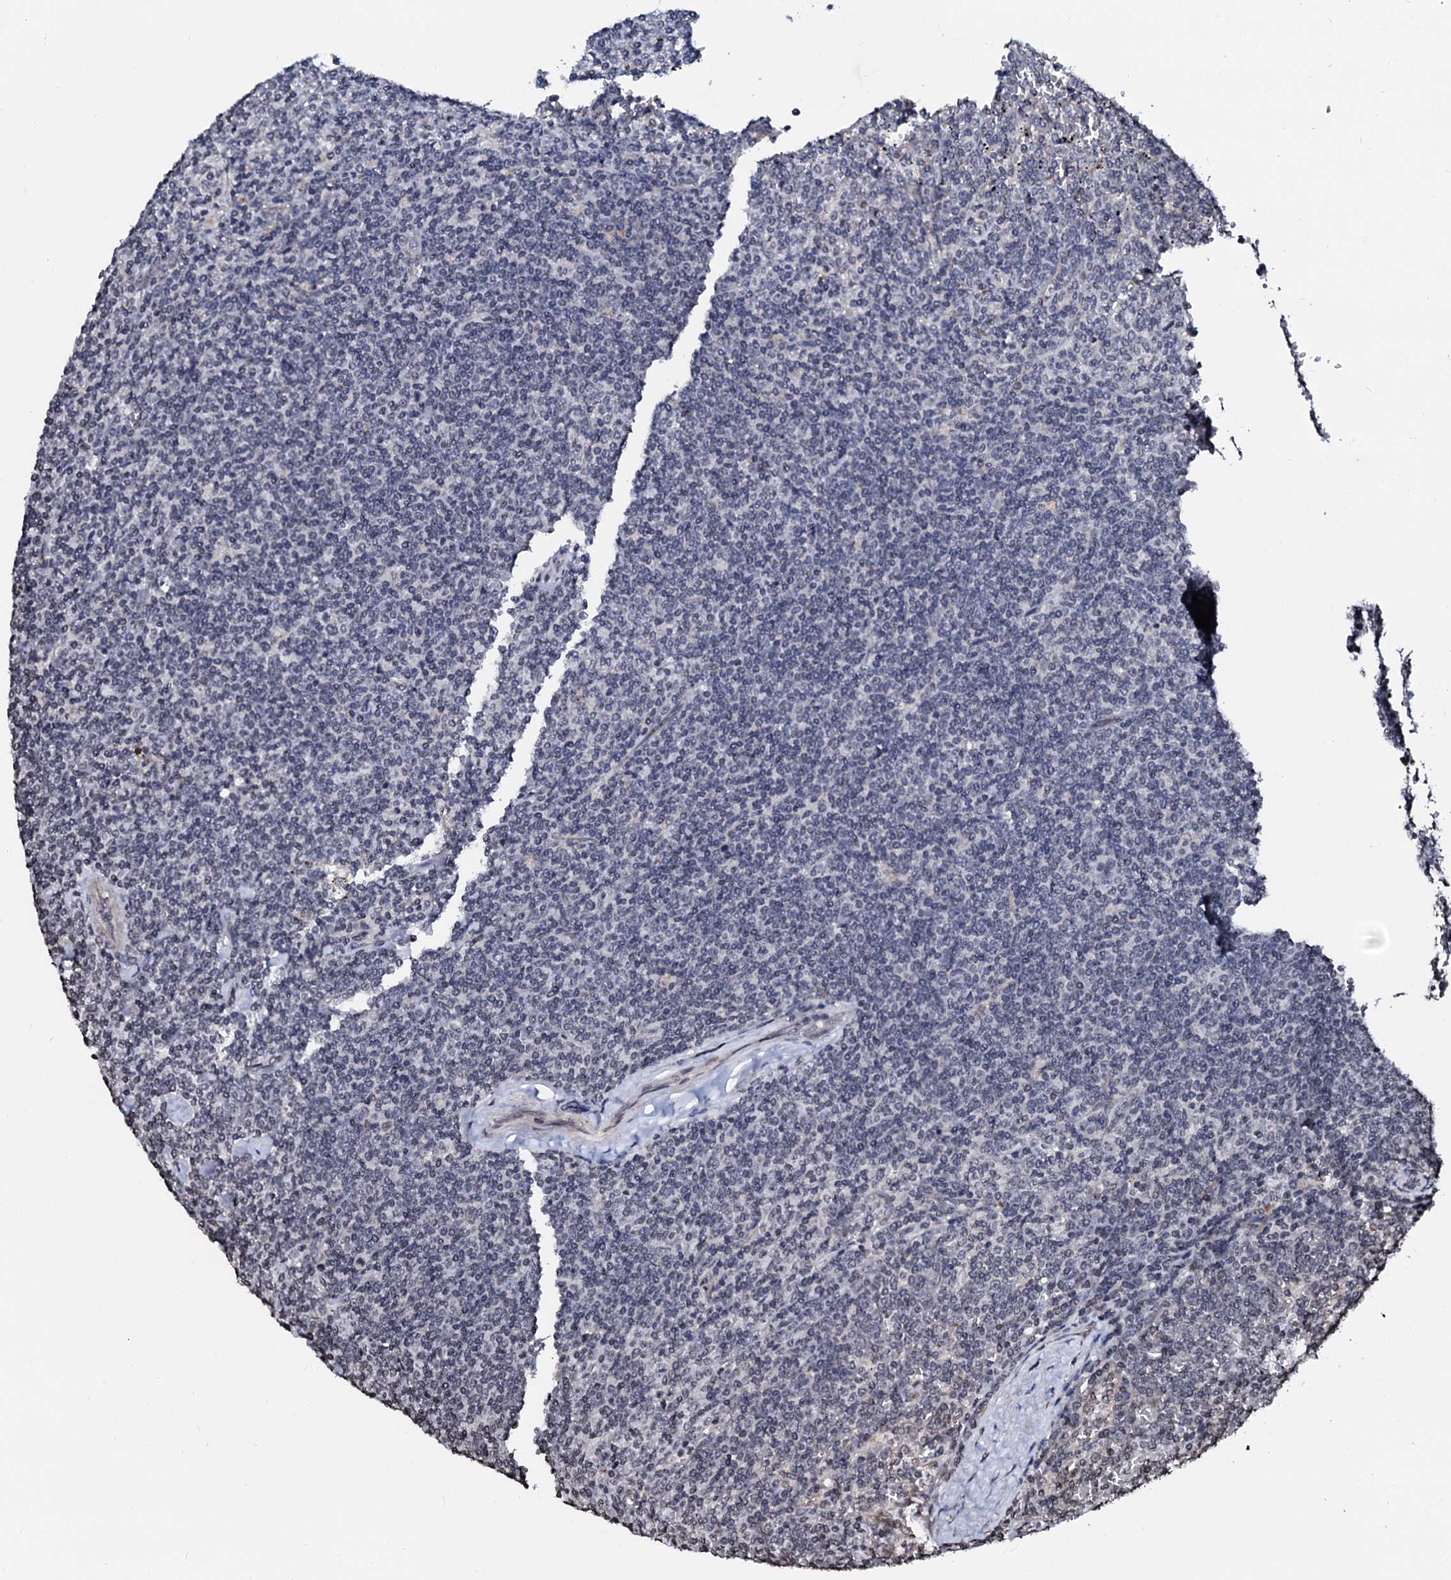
{"staining": {"intensity": "negative", "quantity": "none", "location": "none"}, "tissue": "lymphoma", "cell_type": "Tumor cells", "image_type": "cancer", "snomed": [{"axis": "morphology", "description": "Malignant lymphoma, non-Hodgkin's type, Low grade"}, {"axis": "topography", "description": "Spleen"}], "caption": "This image is of lymphoma stained with immunohistochemistry to label a protein in brown with the nuclei are counter-stained blue. There is no expression in tumor cells.", "gene": "LSM11", "patient": {"sex": "female", "age": 19}}